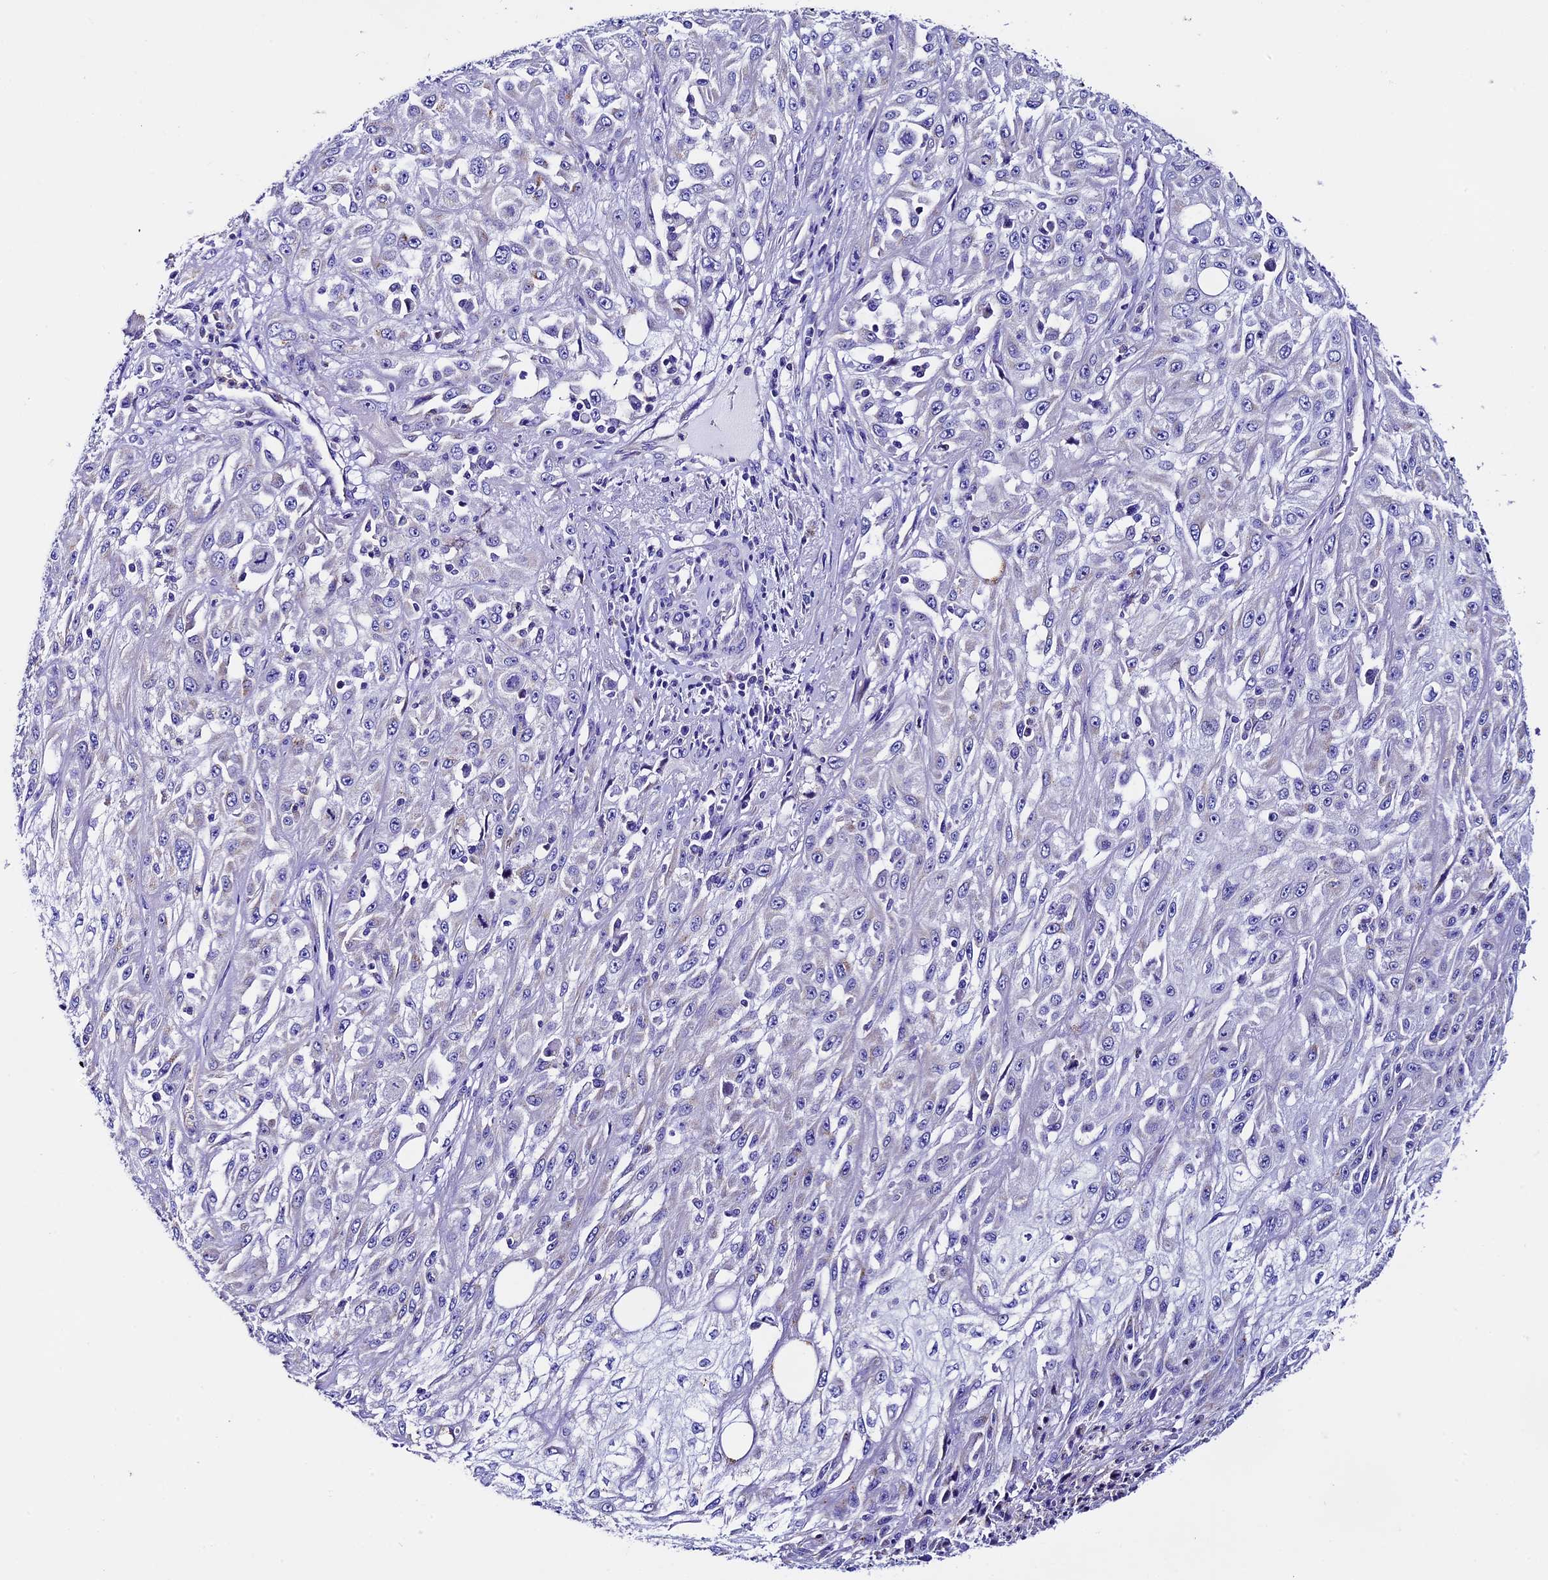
{"staining": {"intensity": "negative", "quantity": "none", "location": "none"}, "tissue": "skin cancer", "cell_type": "Tumor cells", "image_type": "cancer", "snomed": [{"axis": "morphology", "description": "Squamous cell carcinoma, NOS"}, {"axis": "morphology", "description": "Squamous cell carcinoma, metastatic, NOS"}, {"axis": "topography", "description": "Skin"}, {"axis": "topography", "description": "Lymph node"}], "caption": "Image shows no protein expression in tumor cells of skin cancer tissue.", "gene": "COMTD1", "patient": {"sex": "male", "age": 75}}